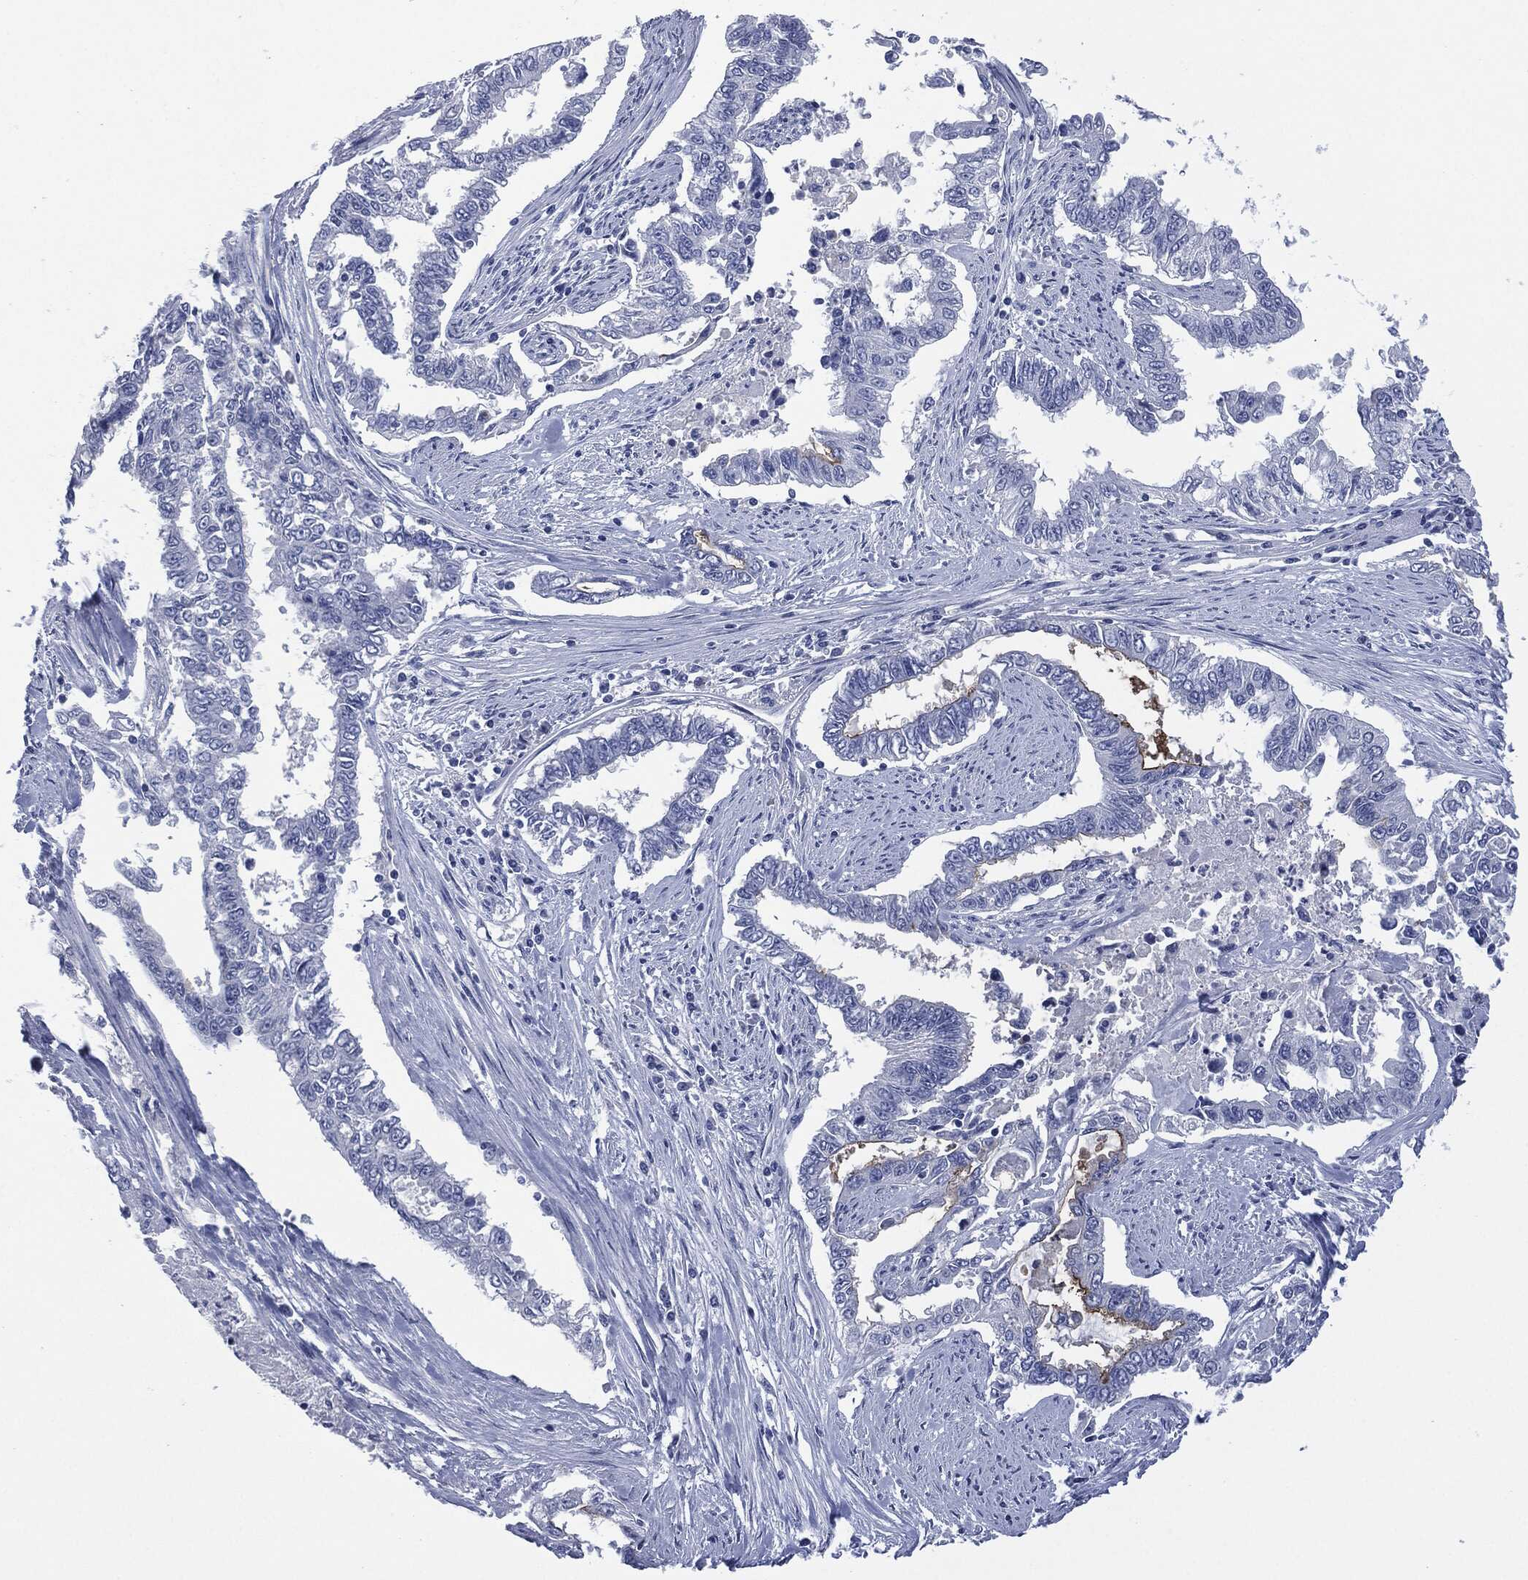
{"staining": {"intensity": "strong", "quantity": "<25%", "location": "cytoplasmic/membranous"}, "tissue": "endometrial cancer", "cell_type": "Tumor cells", "image_type": "cancer", "snomed": [{"axis": "morphology", "description": "Adenocarcinoma, NOS"}, {"axis": "topography", "description": "Uterus"}], "caption": "About <25% of tumor cells in human endometrial adenocarcinoma show strong cytoplasmic/membranous protein expression as visualized by brown immunohistochemical staining.", "gene": "MUC16", "patient": {"sex": "female", "age": 59}}